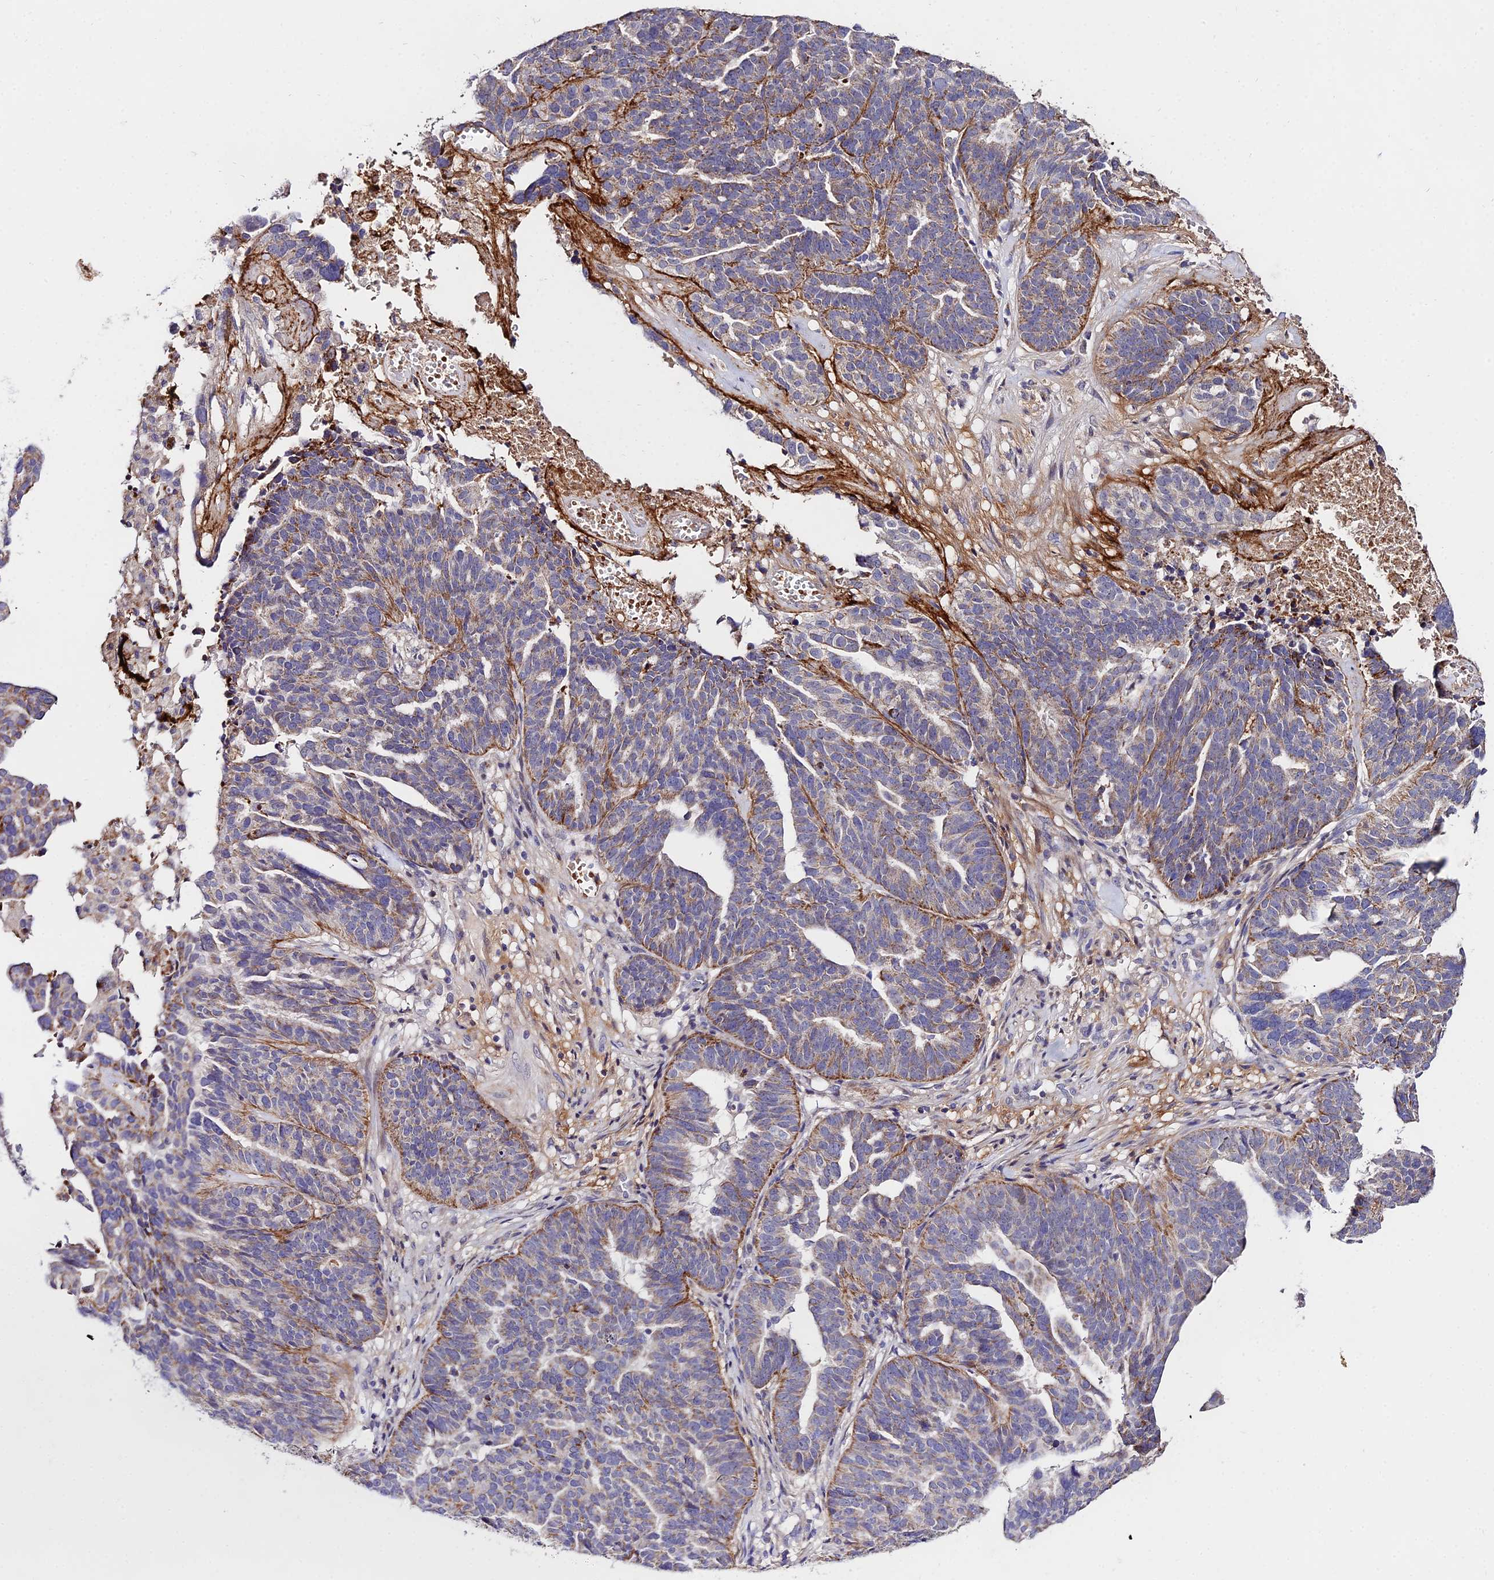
{"staining": {"intensity": "moderate", "quantity": "25%-75%", "location": "cytoplasmic/membranous"}, "tissue": "ovarian cancer", "cell_type": "Tumor cells", "image_type": "cancer", "snomed": [{"axis": "morphology", "description": "Cystadenocarcinoma, serous, NOS"}, {"axis": "topography", "description": "Ovary"}], "caption": "There is medium levels of moderate cytoplasmic/membranous staining in tumor cells of ovarian cancer, as demonstrated by immunohistochemical staining (brown color).", "gene": "WDR5B", "patient": {"sex": "female", "age": 59}}